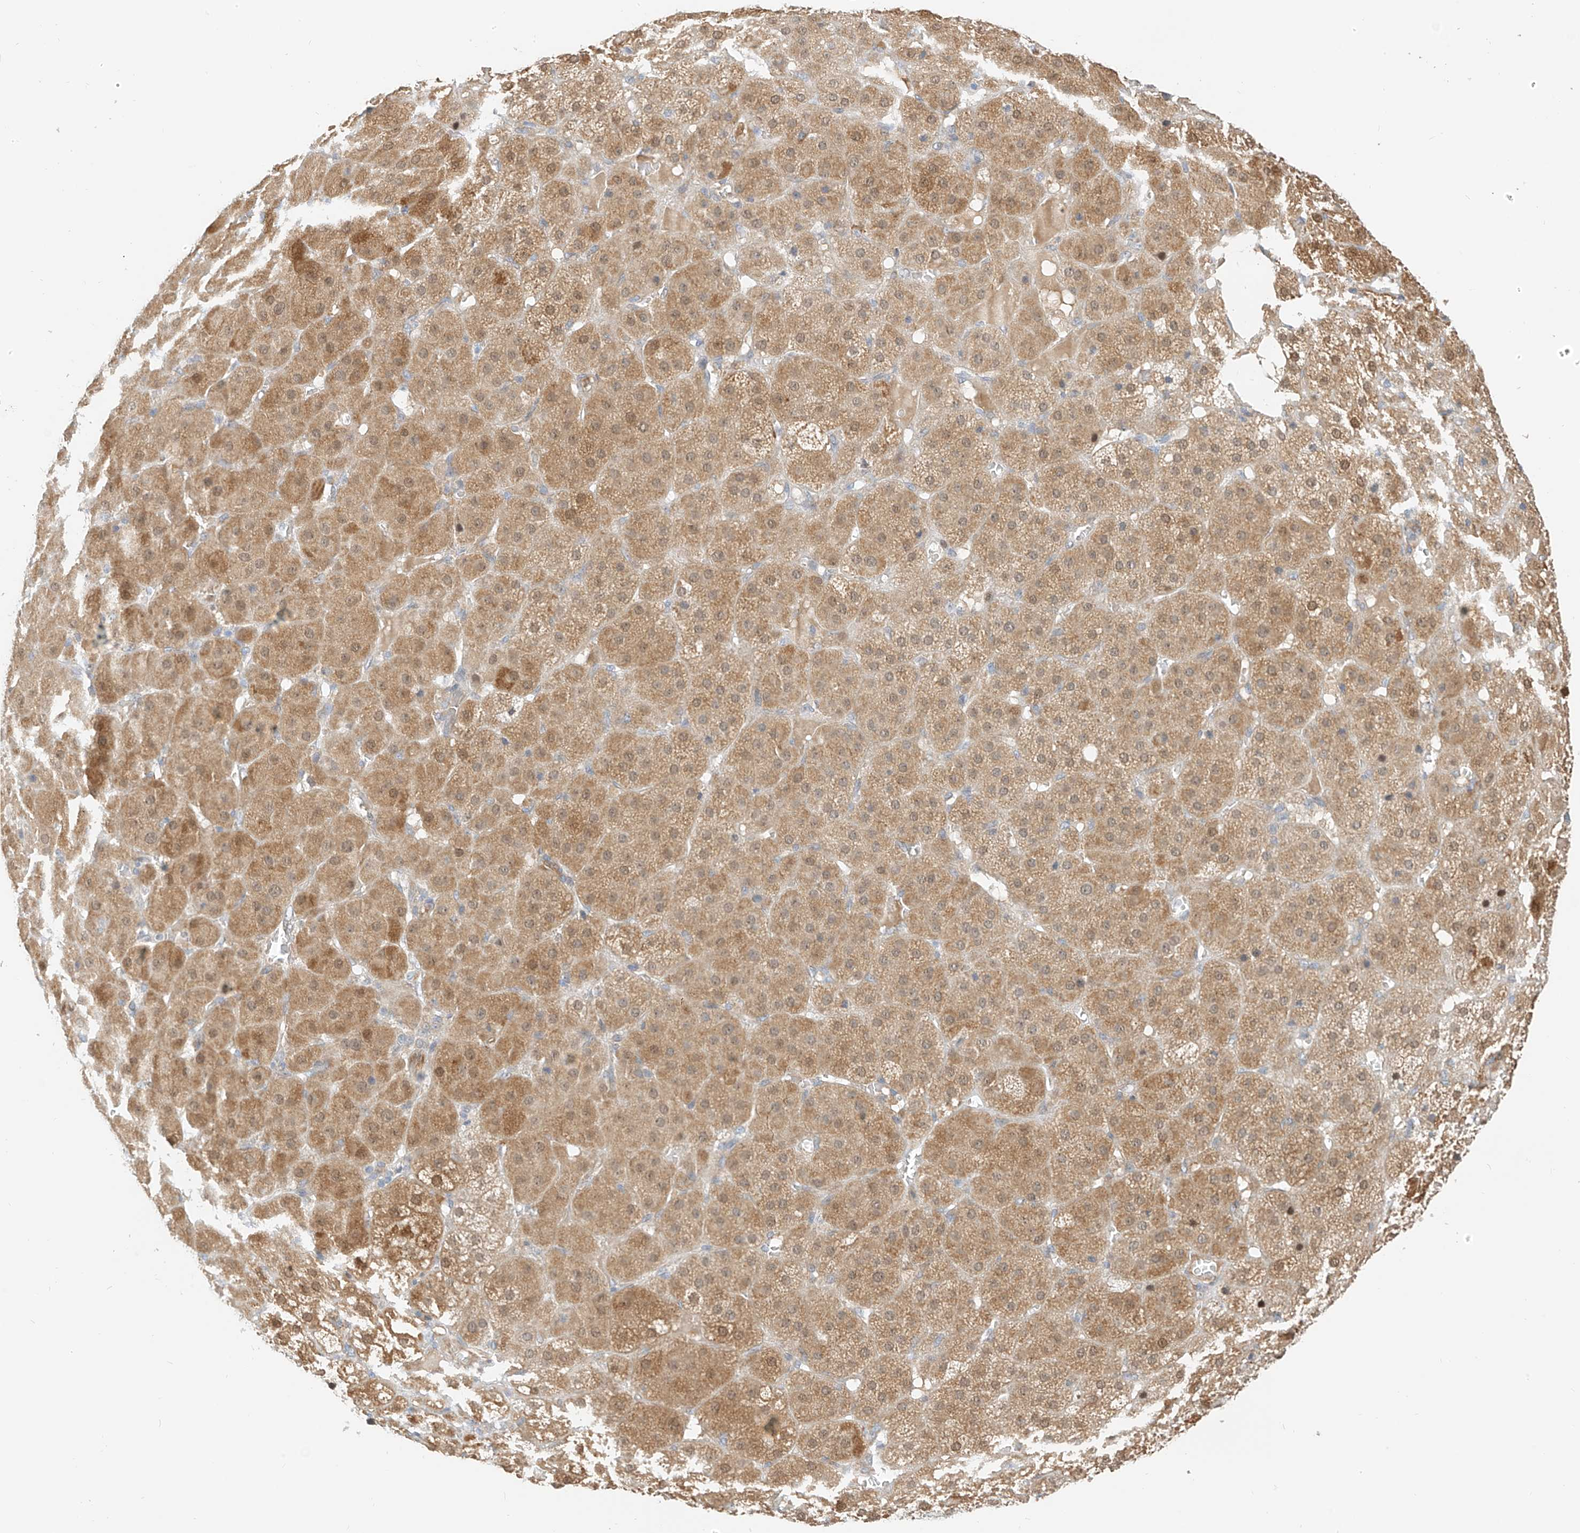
{"staining": {"intensity": "moderate", "quantity": "25%-75%", "location": "cytoplasmic/membranous"}, "tissue": "adrenal gland", "cell_type": "Glandular cells", "image_type": "normal", "snomed": [{"axis": "morphology", "description": "Normal tissue, NOS"}, {"axis": "topography", "description": "Adrenal gland"}], "caption": "Glandular cells reveal medium levels of moderate cytoplasmic/membranous positivity in approximately 25%-75% of cells in normal adrenal gland. (IHC, brightfield microscopy, high magnification).", "gene": "PPA2", "patient": {"sex": "female", "age": 57}}